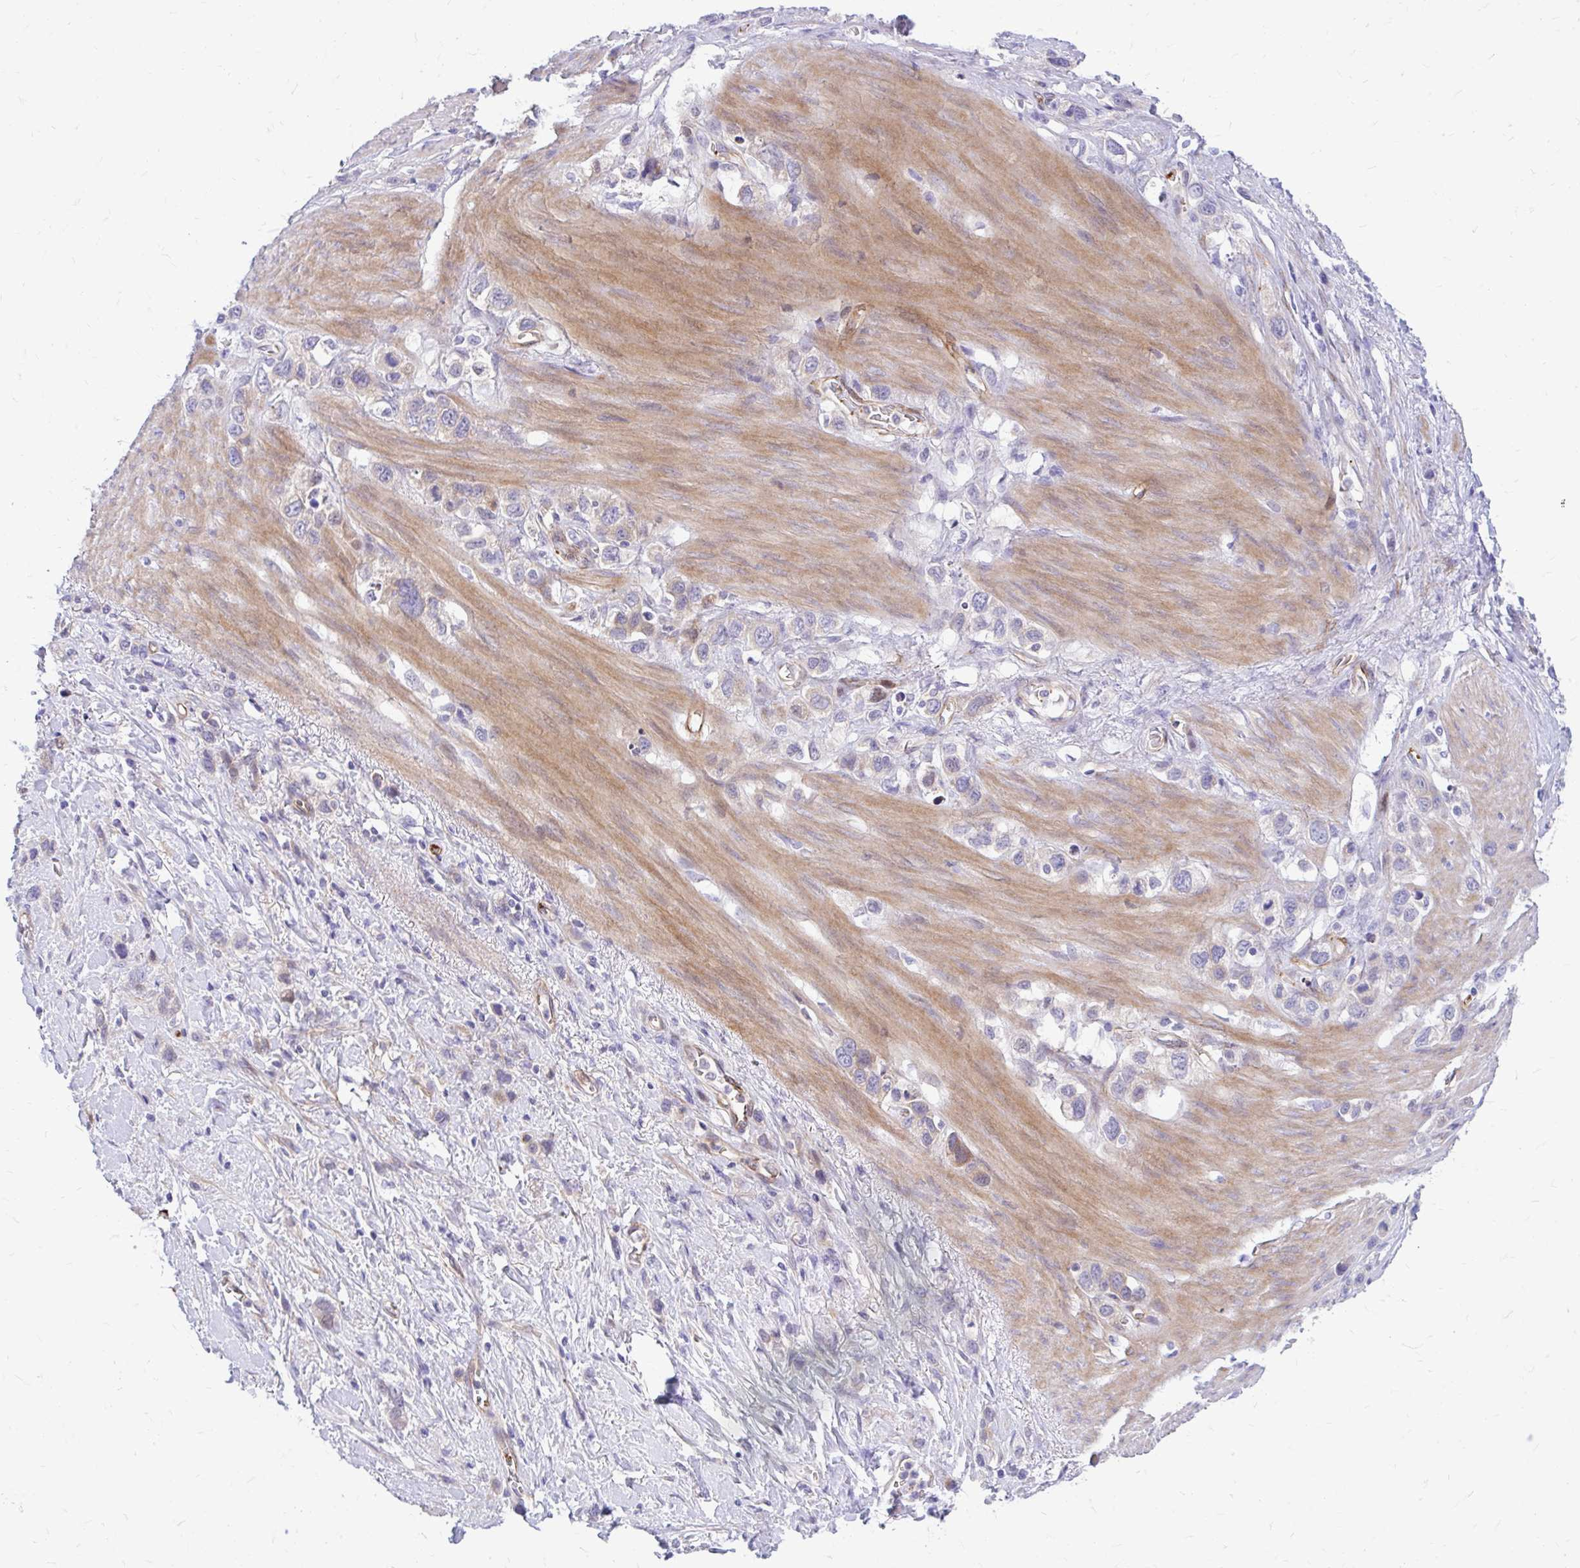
{"staining": {"intensity": "weak", "quantity": "<25%", "location": "cytoplasmic/membranous,nuclear"}, "tissue": "stomach cancer", "cell_type": "Tumor cells", "image_type": "cancer", "snomed": [{"axis": "morphology", "description": "Adenocarcinoma, NOS"}, {"axis": "topography", "description": "Stomach"}], "caption": "Image shows no significant protein positivity in tumor cells of stomach cancer (adenocarcinoma). (IHC, brightfield microscopy, high magnification).", "gene": "ESPNL", "patient": {"sex": "female", "age": 65}}